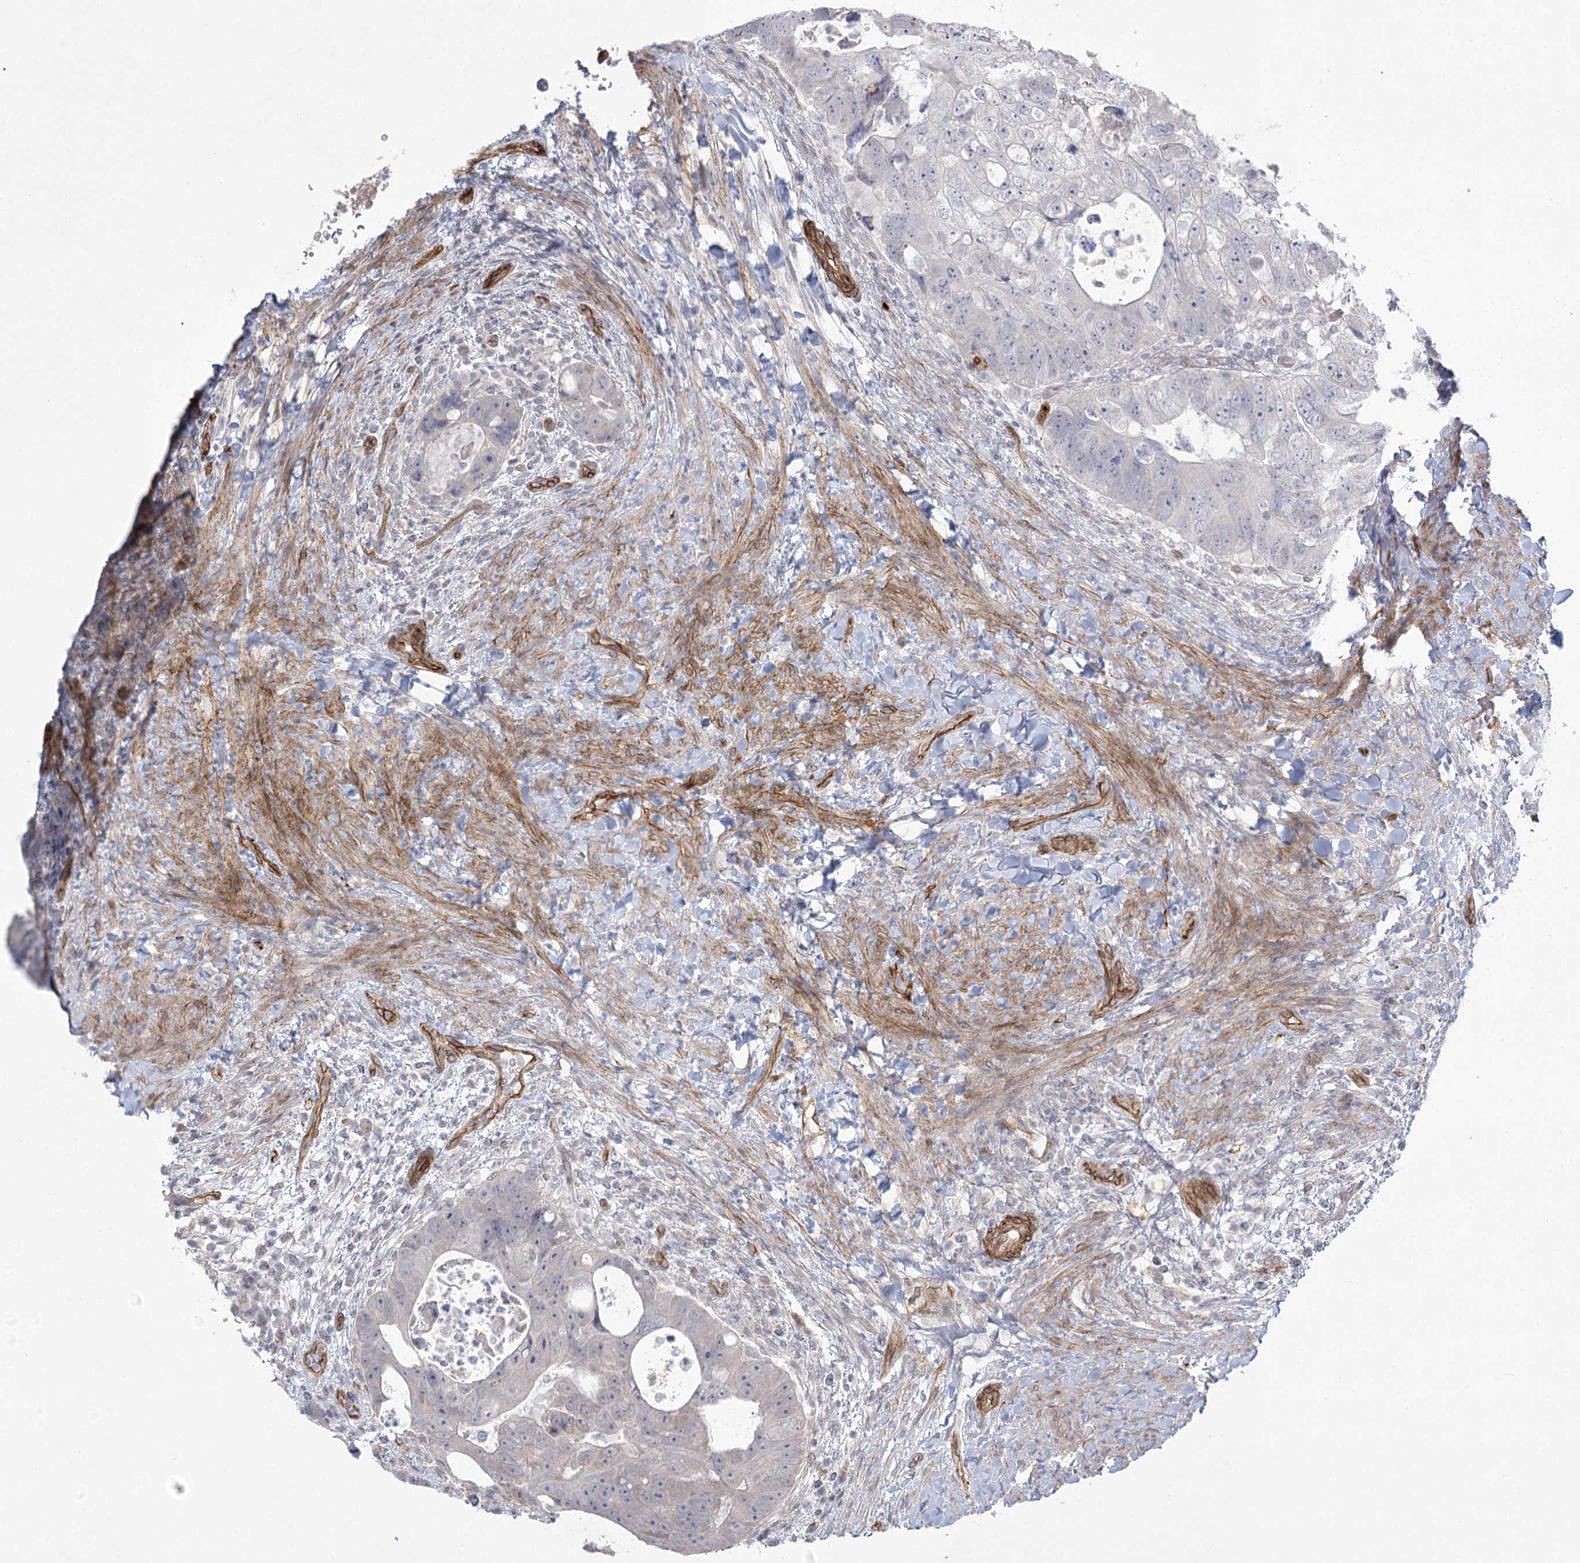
{"staining": {"intensity": "negative", "quantity": "none", "location": "none"}, "tissue": "colorectal cancer", "cell_type": "Tumor cells", "image_type": "cancer", "snomed": [{"axis": "morphology", "description": "Adenocarcinoma, NOS"}, {"axis": "topography", "description": "Rectum"}], "caption": "A photomicrograph of colorectal cancer stained for a protein demonstrates no brown staining in tumor cells.", "gene": "AMTN", "patient": {"sex": "male", "age": 59}}